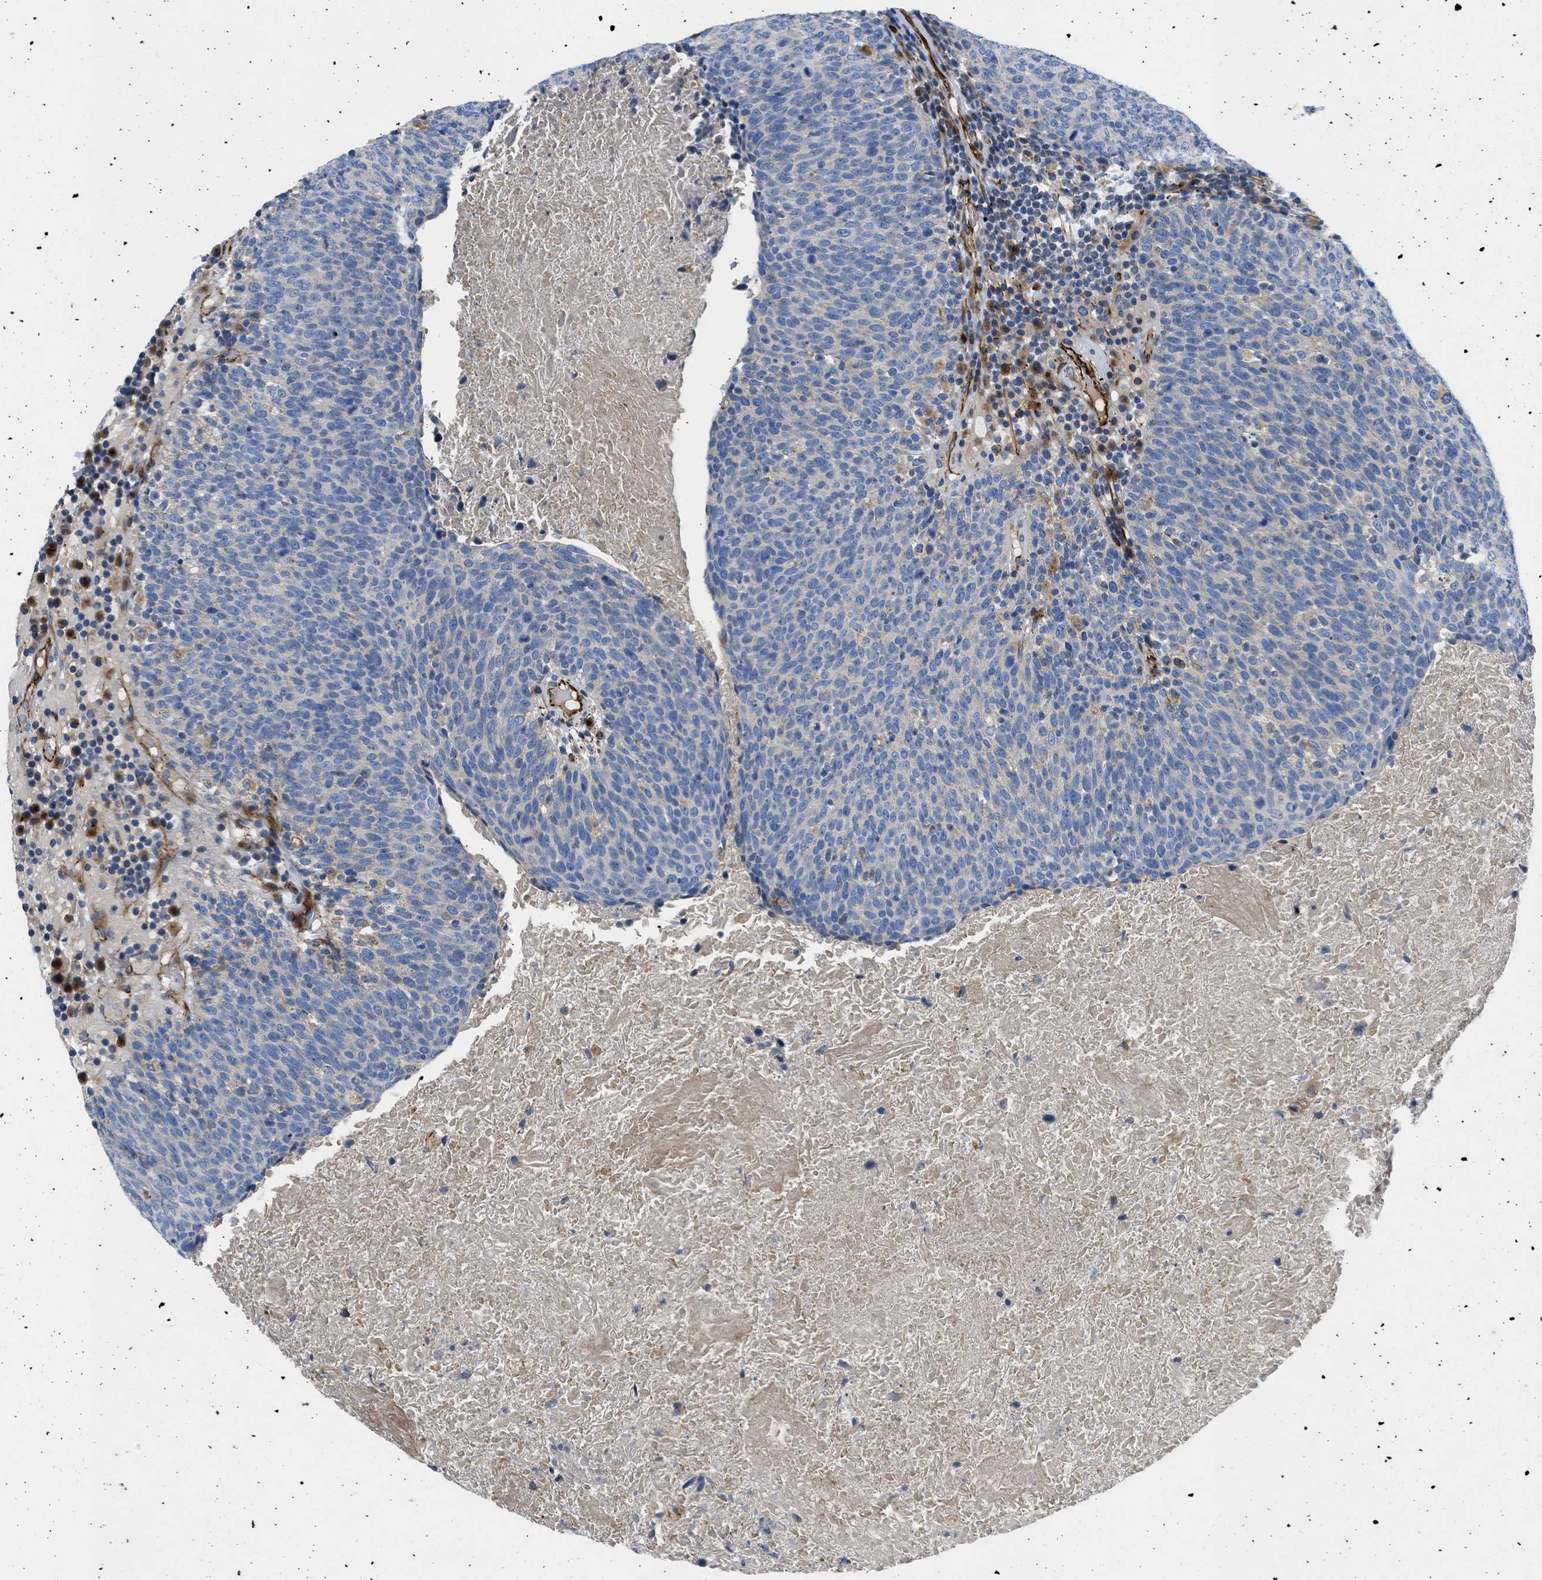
{"staining": {"intensity": "negative", "quantity": "none", "location": "none"}, "tissue": "head and neck cancer", "cell_type": "Tumor cells", "image_type": "cancer", "snomed": [{"axis": "morphology", "description": "Squamous cell carcinoma, NOS"}, {"axis": "morphology", "description": "Squamous cell carcinoma, metastatic, NOS"}, {"axis": "topography", "description": "Lymph node"}, {"axis": "topography", "description": "Head-Neck"}], "caption": "Immunohistochemistry (IHC) of squamous cell carcinoma (head and neck) exhibits no expression in tumor cells.", "gene": "ULK4", "patient": {"sex": "male", "age": 62}}